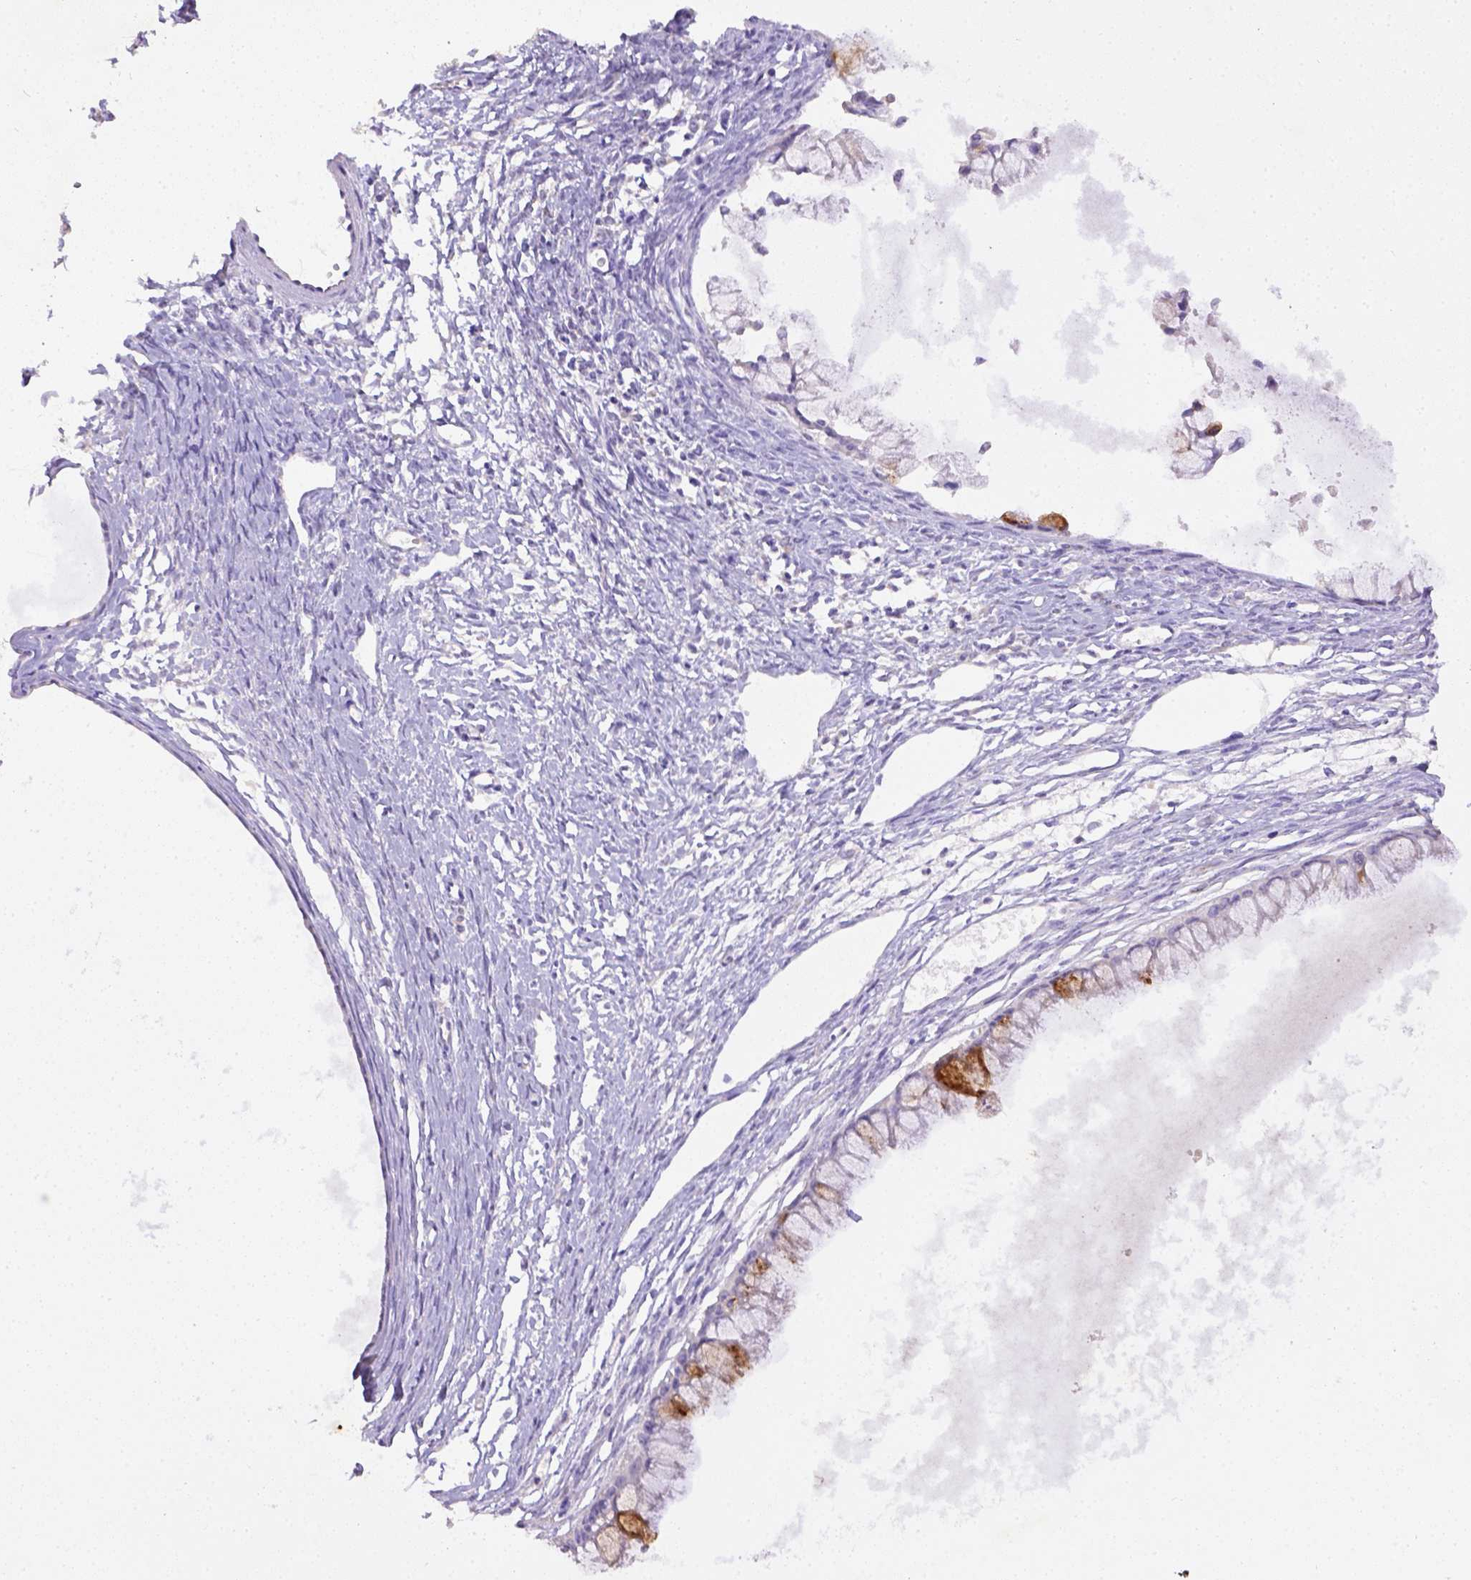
{"staining": {"intensity": "moderate", "quantity": "25%-75%", "location": "cytoplasmic/membranous"}, "tissue": "ovarian cancer", "cell_type": "Tumor cells", "image_type": "cancer", "snomed": [{"axis": "morphology", "description": "Cystadenocarcinoma, mucinous, NOS"}, {"axis": "topography", "description": "Ovary"}], "caption": "The photomicrograph exhibits immunohistochemical staining of ovarian mucinous cystadenocarcinoma. There is moderate cytoplasmic/membranous positivity is seen in about 25%-75% of tumor cells.", "gene": "CD40", "patient": {"sex": "female", "age": 41}}